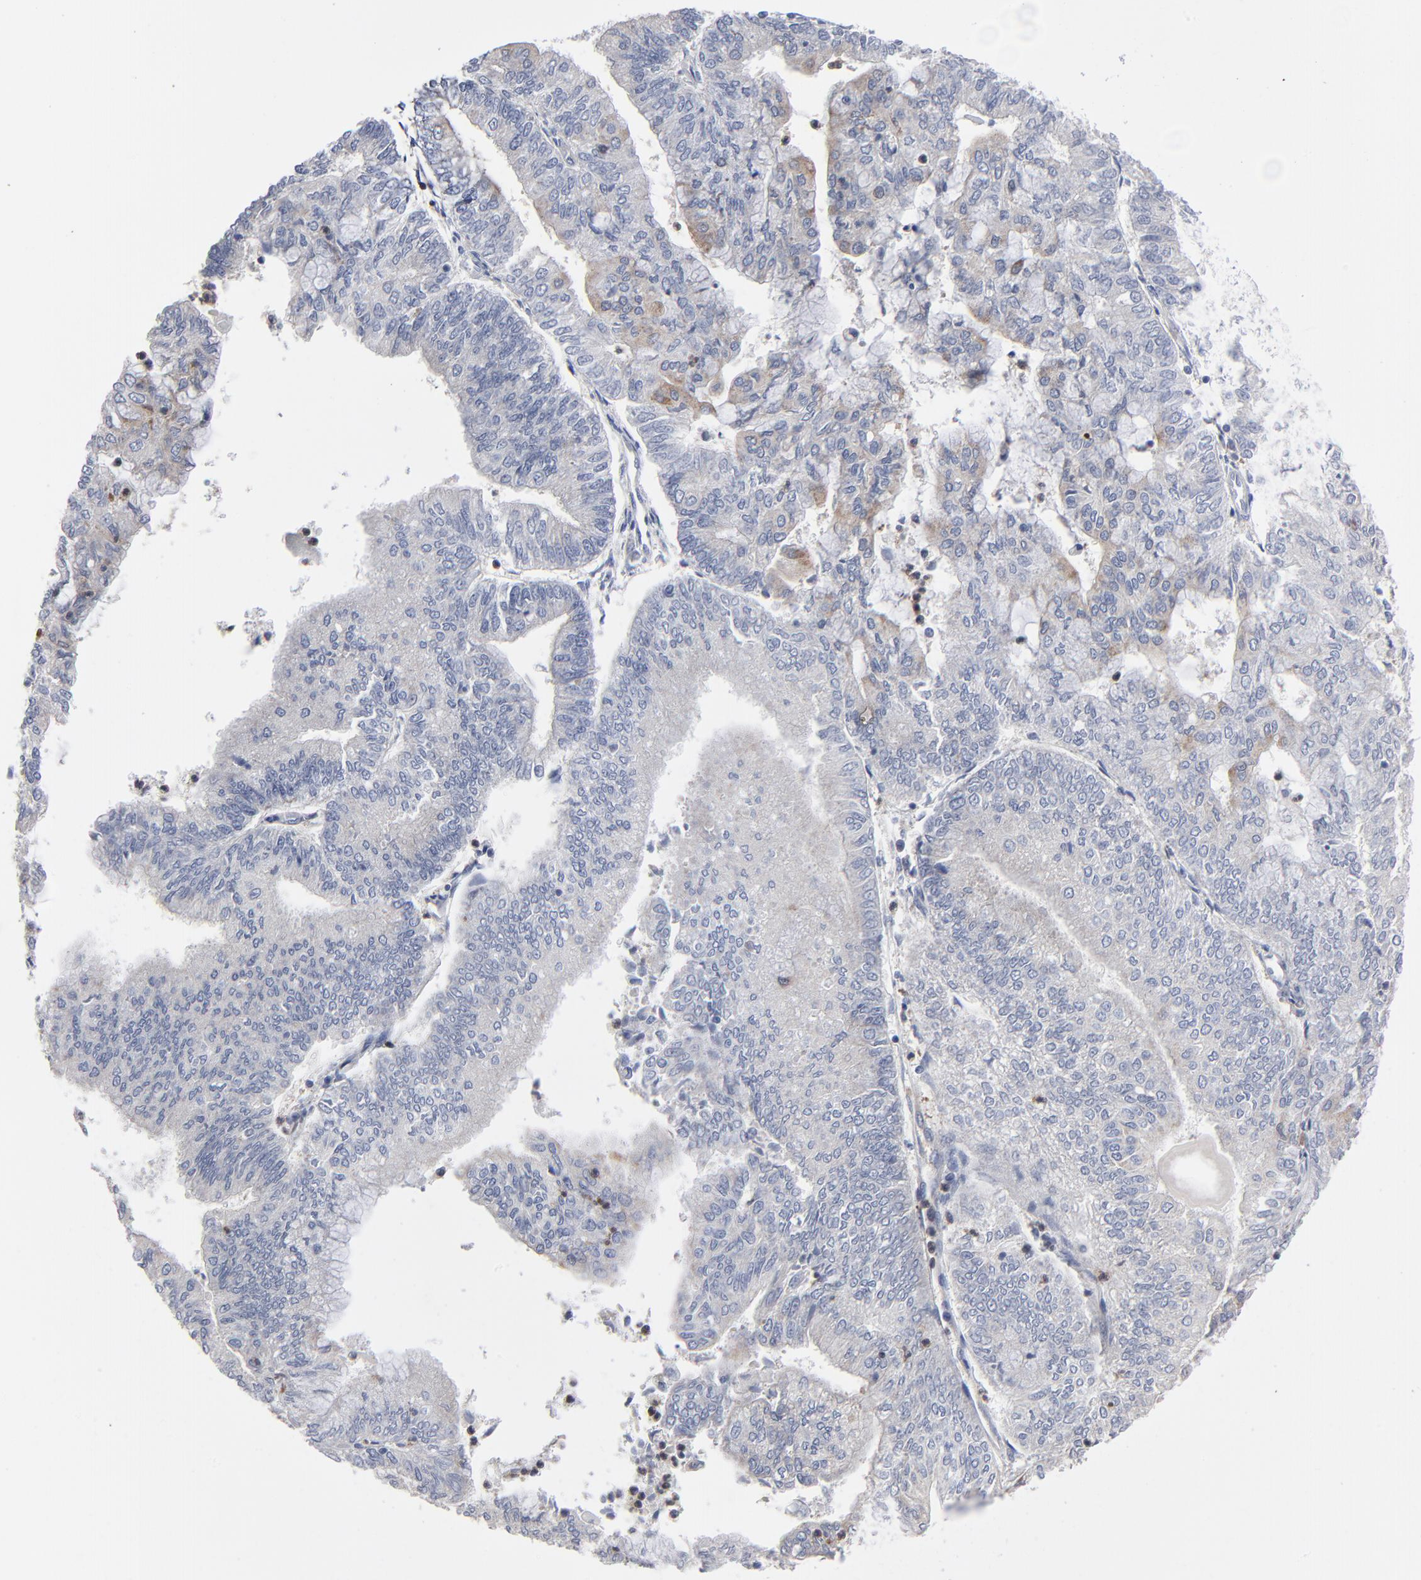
{"staining": {"intensity": "negative", "quantity": "none", "location": "none"}, "tissue": "endometrial cancer", "cell_type": "Tumor cells", "image_type": "cancer", "snomed": [{"axis": "morphology", "description": "Adenocarcinoma, NOS"}, {"axis": "topography", "description": "Endometrium"}], "caption": "The photomicrograph shows no significant expression in tumor cells of adenocarcinoma (endometrial). Brightfield microscopy of IHC stained with DAB (brown) and hematoxylin (blue), captured at high magnification.", "gene": "BID", "patient": {"sex": "female", "age": 59}}